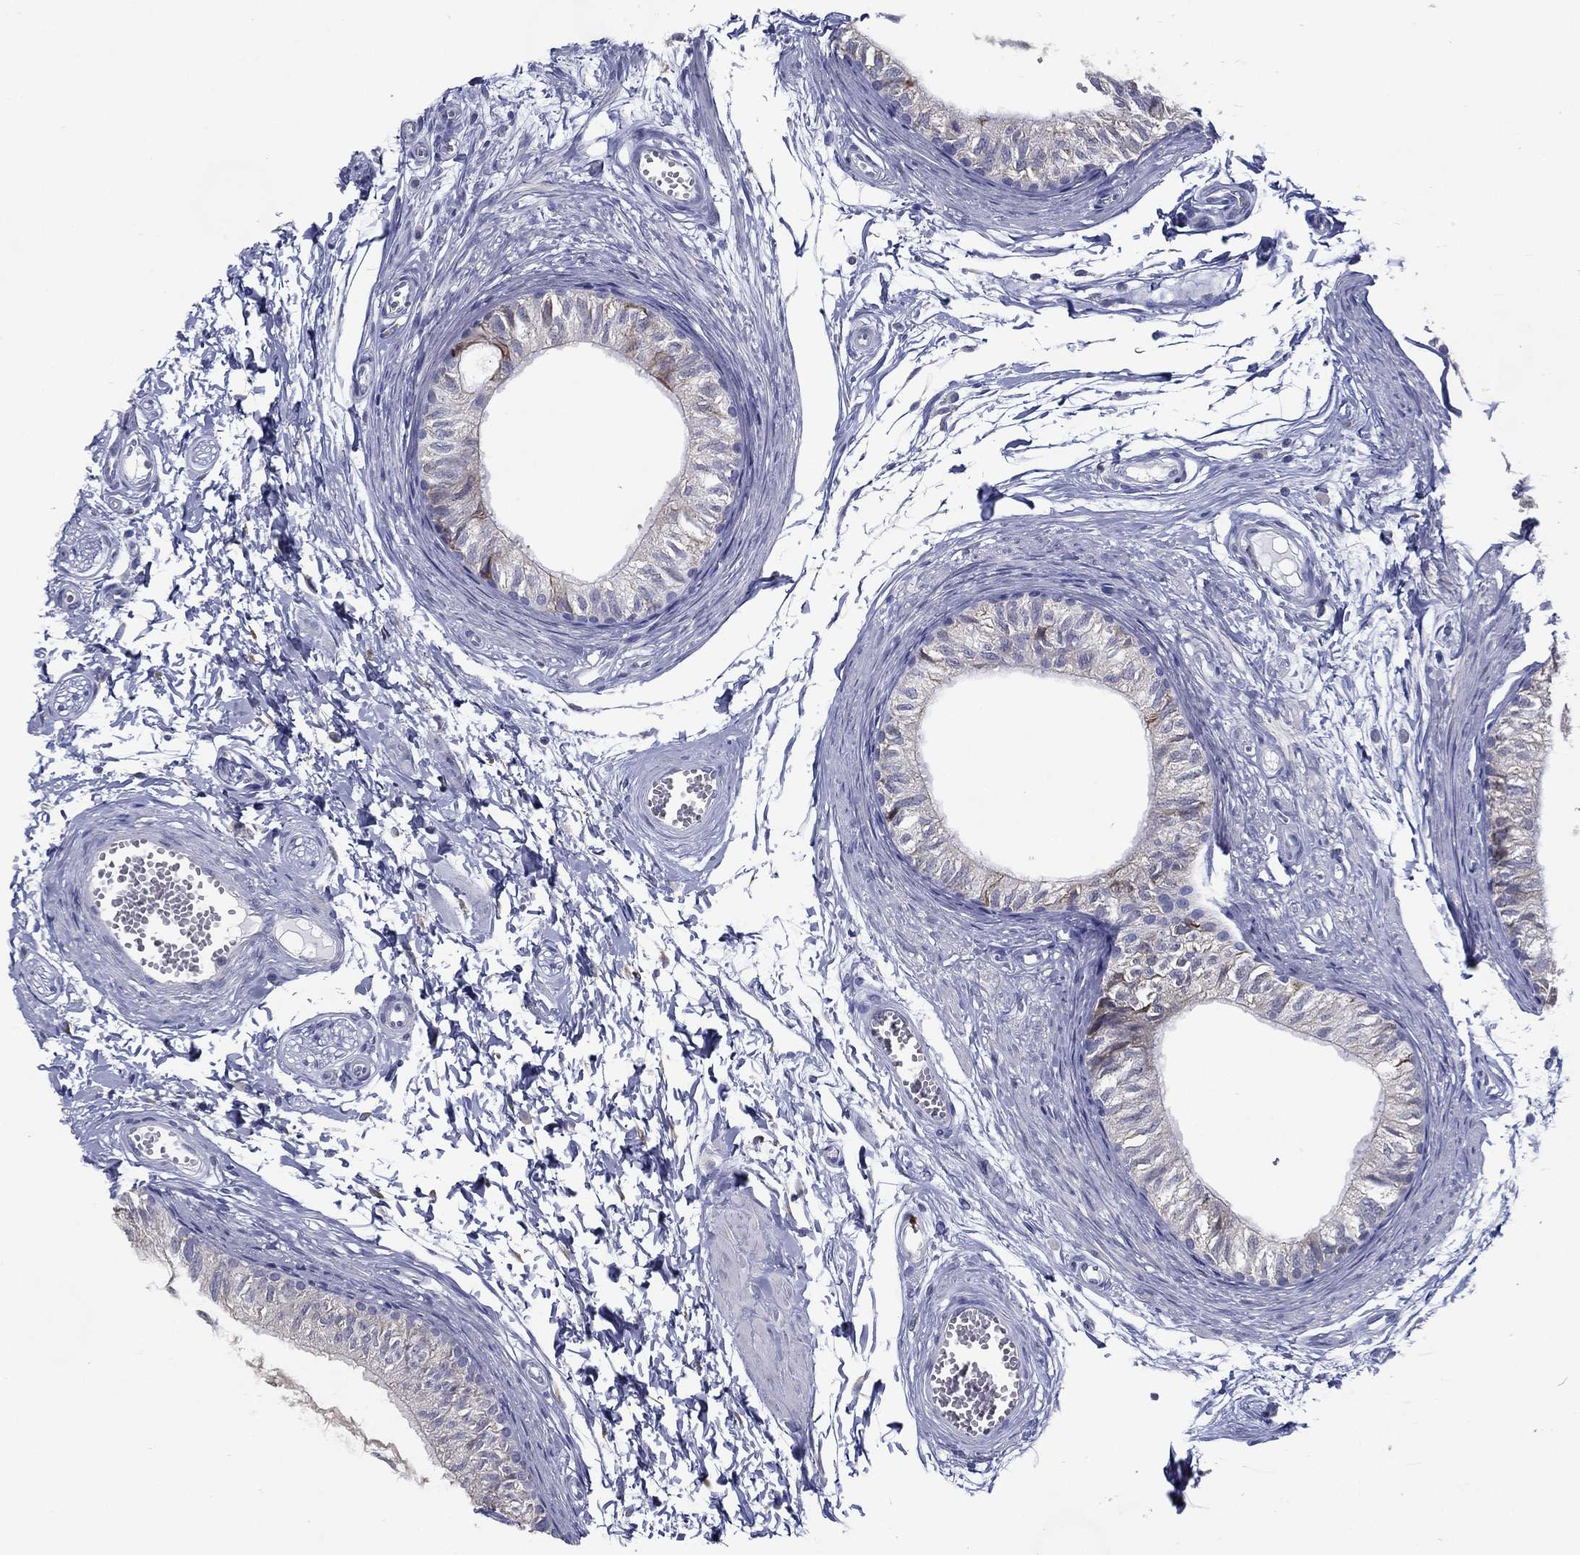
{"staining": {"intensity": "weak", "quantity": "<25%", "location": "cytoplasmic/membranous"}, "tissue": "epididymis", "cell_type": "Glandular cells", "image_type": "normal", "snomed": [{"axis": "morphology", "description": "Normal tissue, NOS"}, {"axis": "topography", "description": "Epididymis"}], "caption": "Immunohistochemistry (IHC) micrograph of benign epididymis stained for a protein (brown), which demonstrates no staining in glandular cells.", "gene": "C19orf18", "patient": {"sex": "male", "age": 22}}